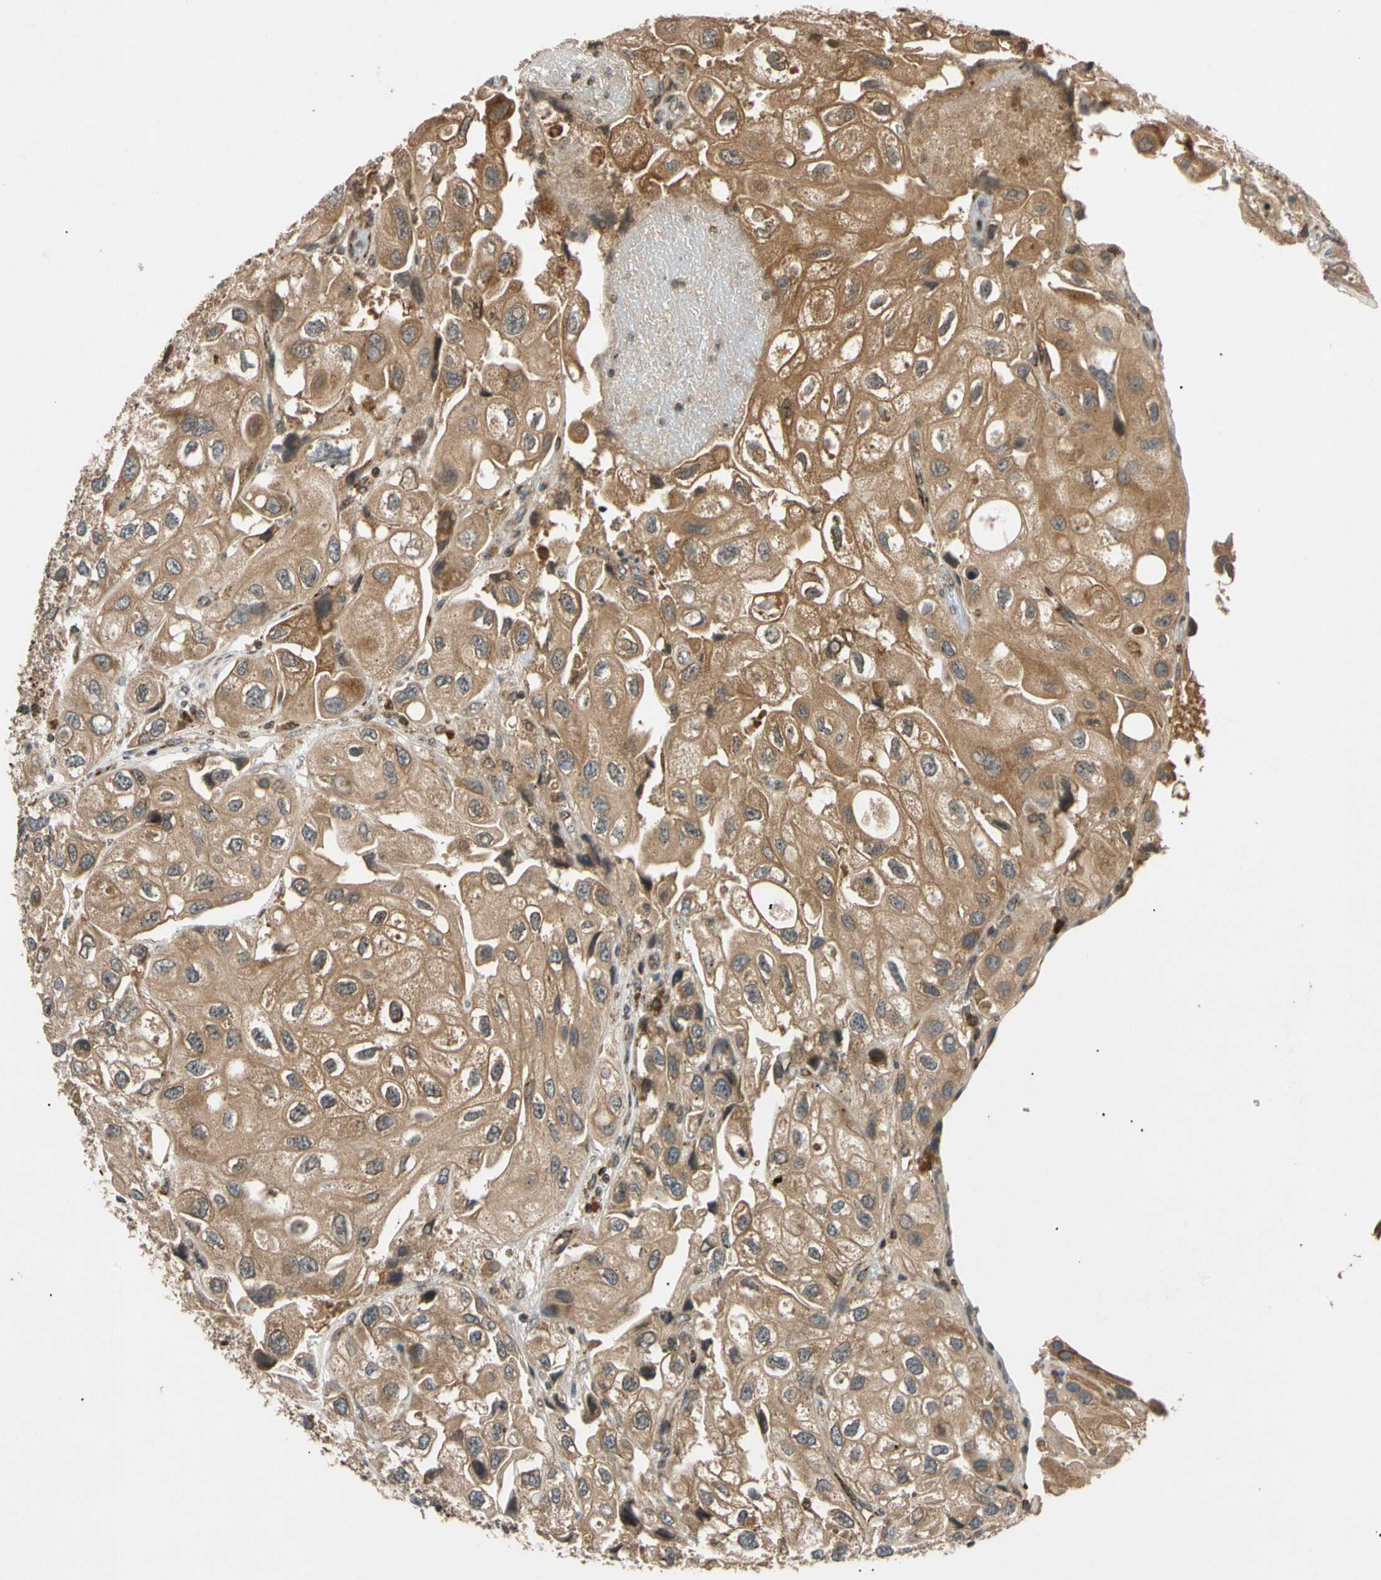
{"staining": {"intensity": "moderate", "quantity": ">75%", "location": "cytoplasmic/membranous"}, "tissue": "urothelial cancer", "cell_type": "Tumor cells", "image_type": "cancer", "snomed": [{"axis": "morphology", "description": "Urothelial carcinoma, High grade"}, {"axis": "topography", "description": "Urinary bladder"}], "caption": "IHC micrograph of urothelial carcinoma (high-grade) stained for a protein (brown), which demonstrates medium levels of moderate cytoplasmic/membranous positivity in about >75% of tumor cells.", "gene": "MRPS22", "patient": {"sex": "female", "age": 64}}